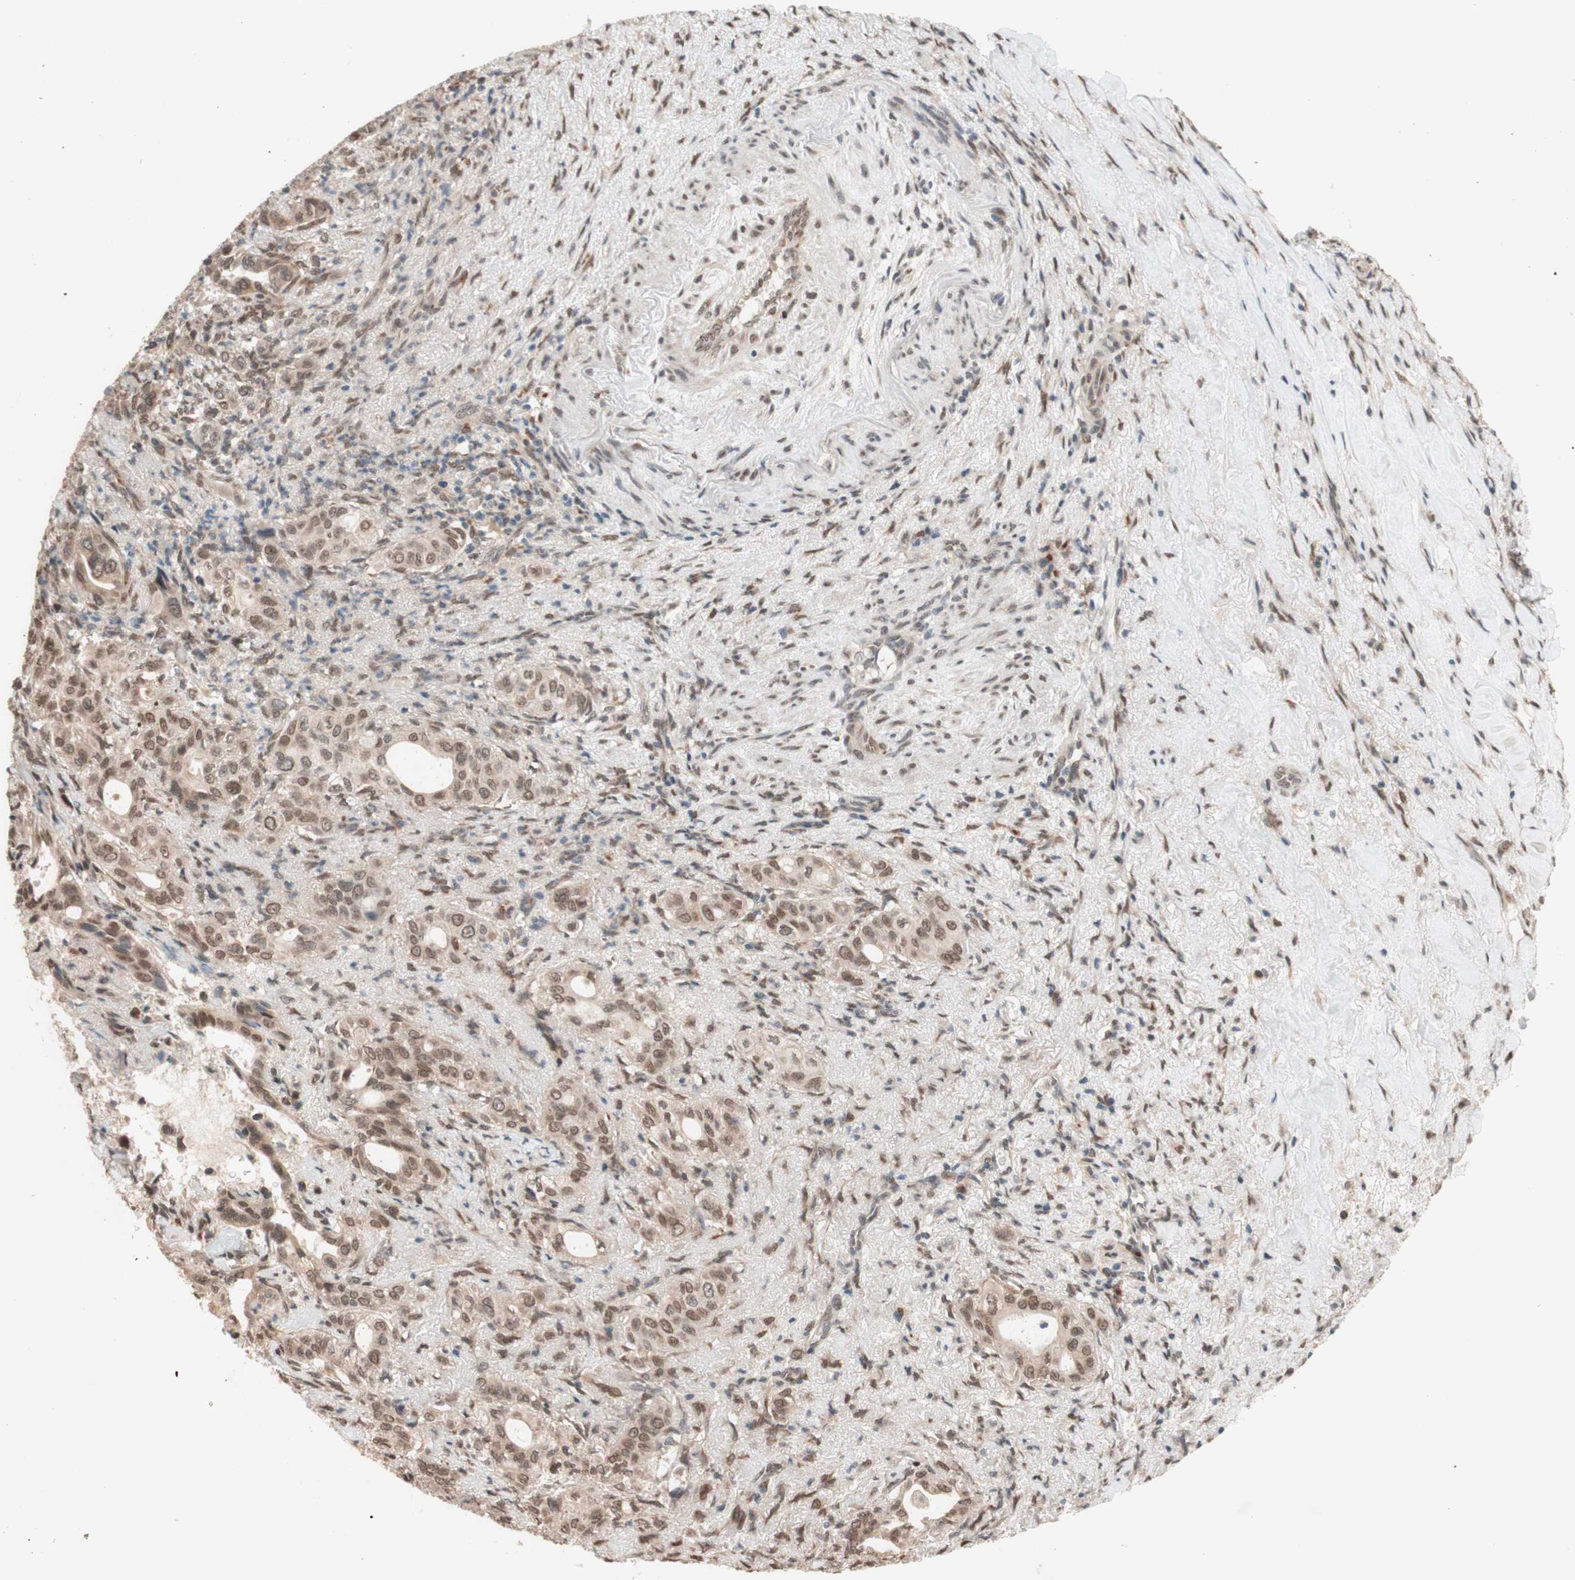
{"staining": {"intensity": "moderate", "quantity": ">75%", "location": "cytoplasmic/membranous"}, "tissue": "liver cancer", "cell_type": "Tumor cells", "image_type": "cancer", "snomed": [{"axis": "morphology", "description": "Cholangiocarcinoma"}, {"axis": "topography", "description": "Liver"}], "caption": "Tumor cells demonstrate medium levels of moderate cytoplasmic/membranous positivity in about >75% of cells in human liver cholangiocarcinoma.", "gene": "CCNC", "patient": {"sex": "female", "age": 67}}